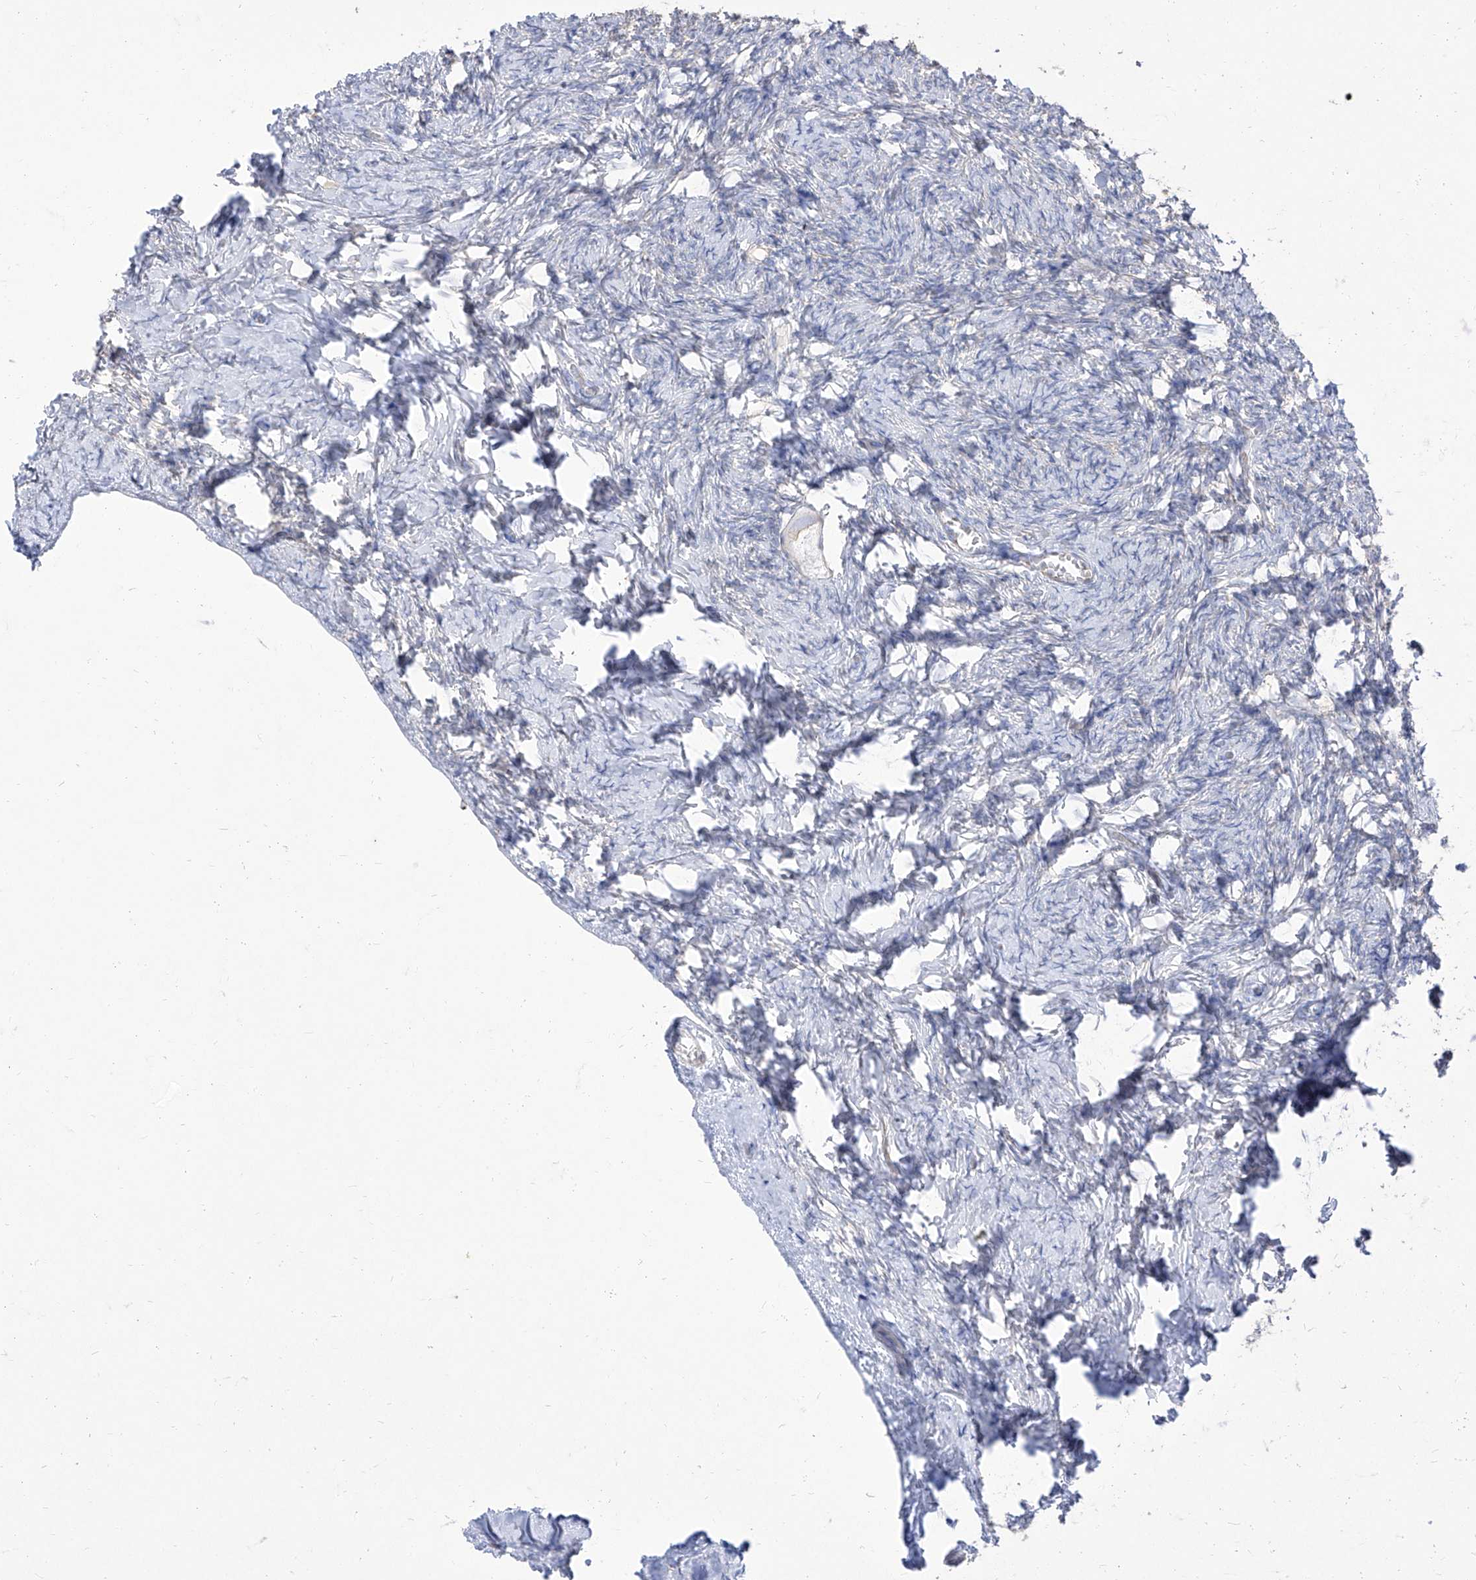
{"staining": {"intensity": "negative", "quantity": "none", "location": "none"}, "tissue": "ovary", "cell_type": "Follicle cells", "image_type": "normal", "snomed": [{"axis": "morphology", "description": "Normal tissue, NOS"}, {"axis": "topography", "description": "Ovary"}], "caption": "The image displays no significant staining in follicle cells of ovary.", "gene": "C1orf74", "patient": {"sex": "female", "age": 27}}